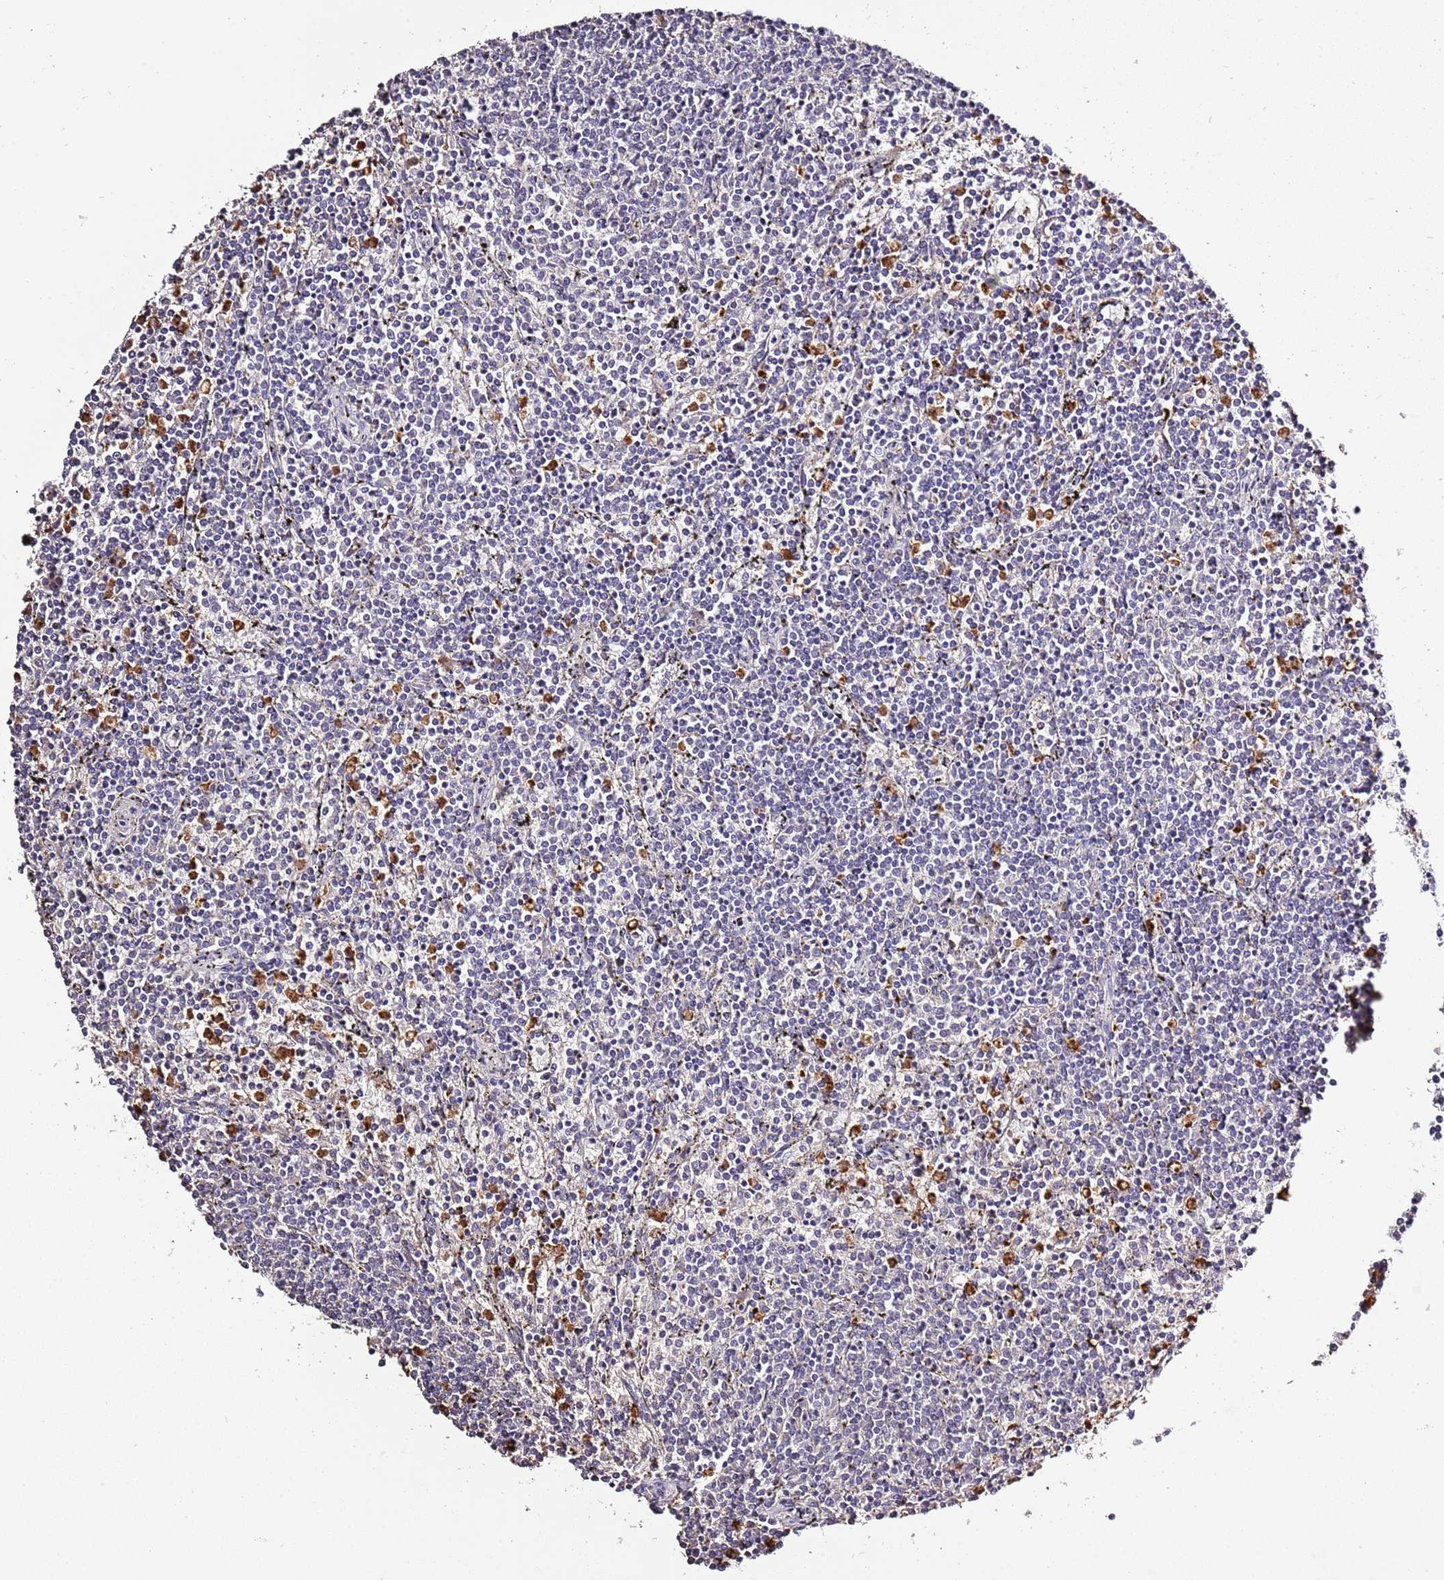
{"staining": {"intensity": "negative", "quantity": "none", "location": "none"}, "tissue": "lymphoma", "cell_type": "Tumor cells", "image_type": "cancer", "snomed": [{"axis": "morphology", "description": "Malignant lymphoma, non-Hodgkin's type, Low grade"}, {"axis": "topography", "description": "Spleen"}], "caption": "This is a photomicrograph of IHC staining of malignant lymphoma, non-Hodgkin's type (low-grade), which shows no staining in tumor cells.", "gene": "P2RY13", "patient": {"sex": "female", "age": 50}}